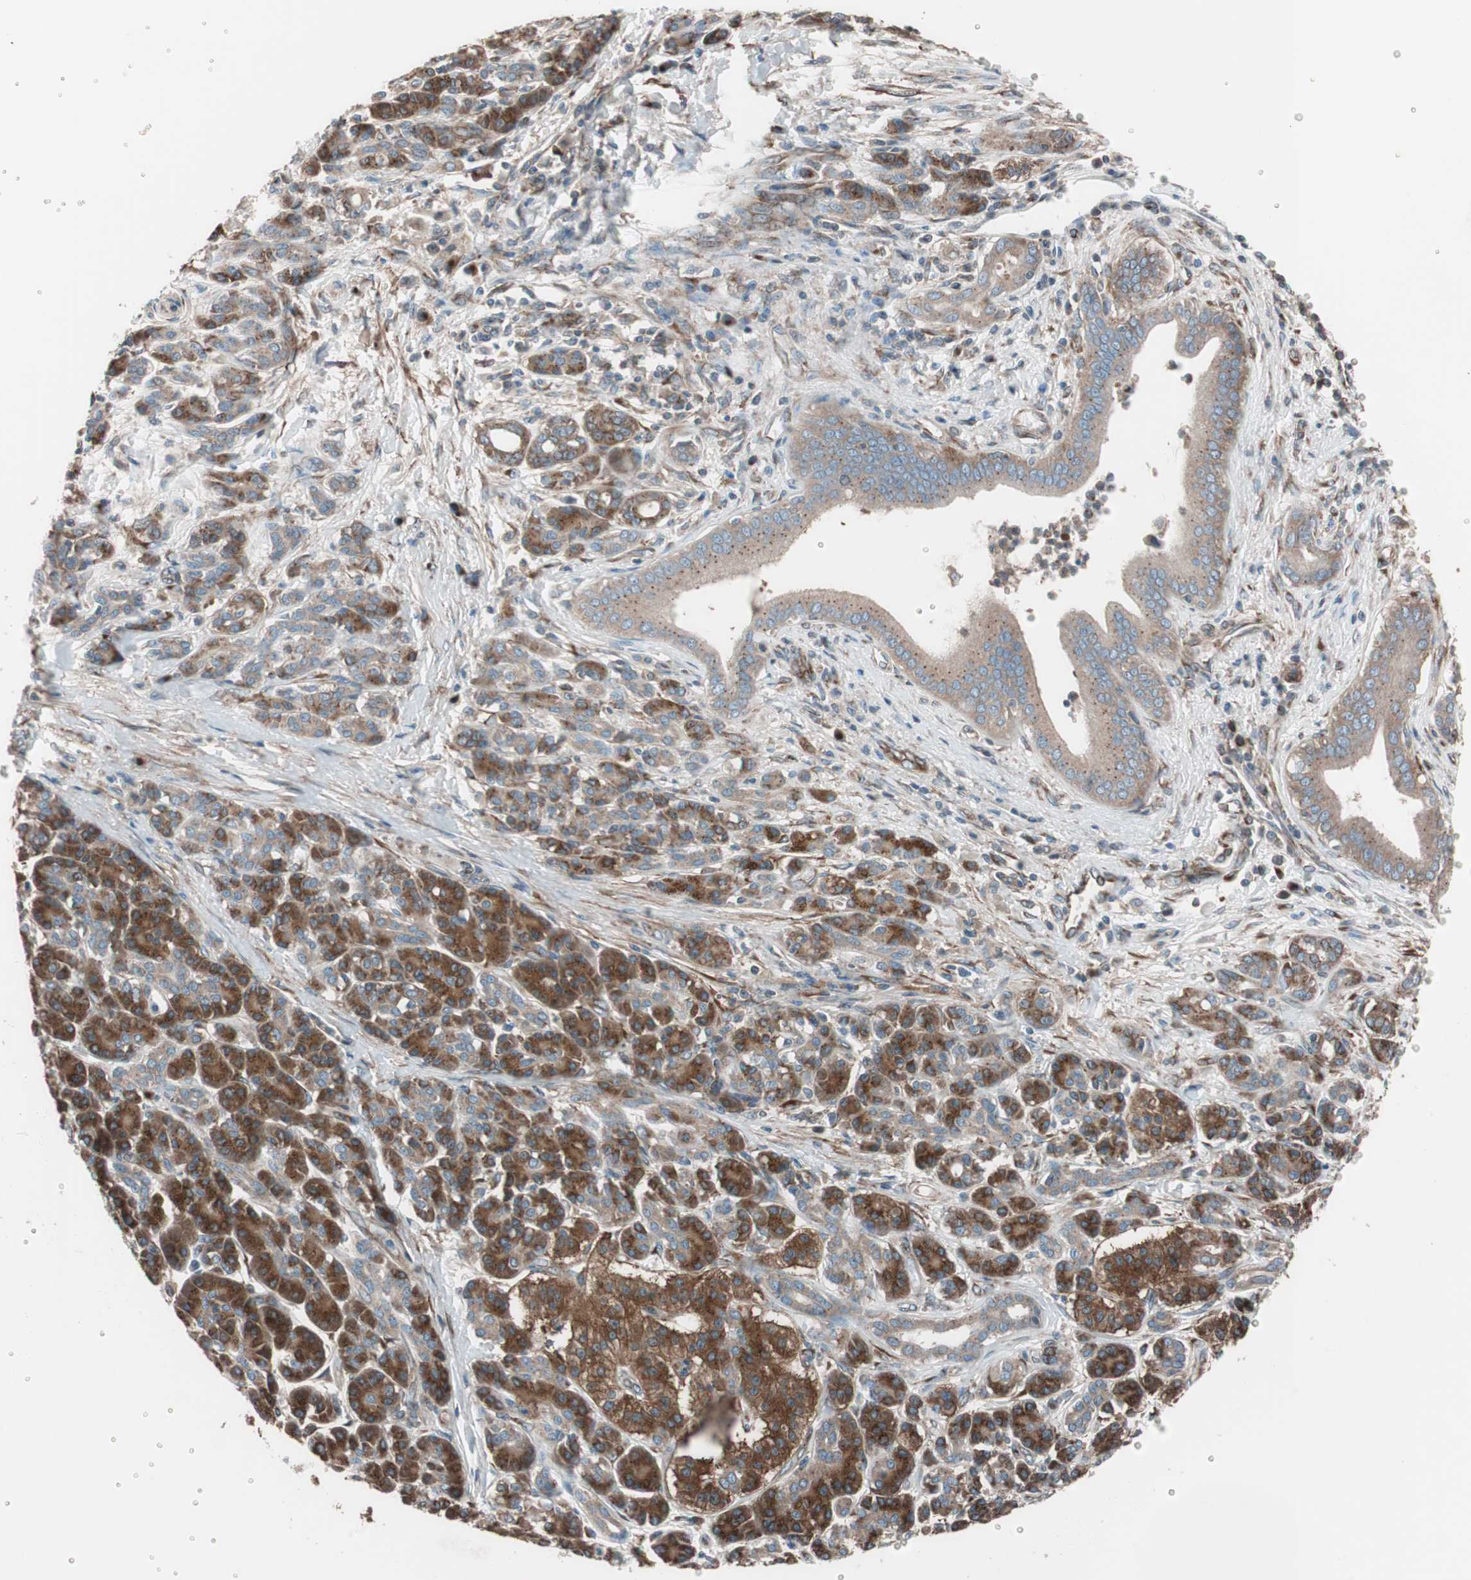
{"staining": {"intensity": "moderate", "quantity": ">75%", "location": "cytoplasmic/membranous"}, "tissue": "pancreatic cancer", "cell_type": "Tumor cells", "image_type": "cancer", "snomed": [{"axis": "morphology", "description": "Adenocarcinoma, NOS"}, {"axis": "topography", "description": "Pancreas"}], "caption": "Immunohistochemistry staining of pancreatic cancer (adenocarcinoma), which demonstrates medium levels of moderate cytoplasmic/membranous staining in approximately >75% of tumor cells indicating moderate cytoplasmic/membranous protein positivity. The staining was performed using DAB (3,3'-diaminobenzidine) (brown) for protein detection and nuclei were counterstained in hematoxylin (blue).", "gene": "SEC31A", "patient": {"sex": "male", "age": 59}}